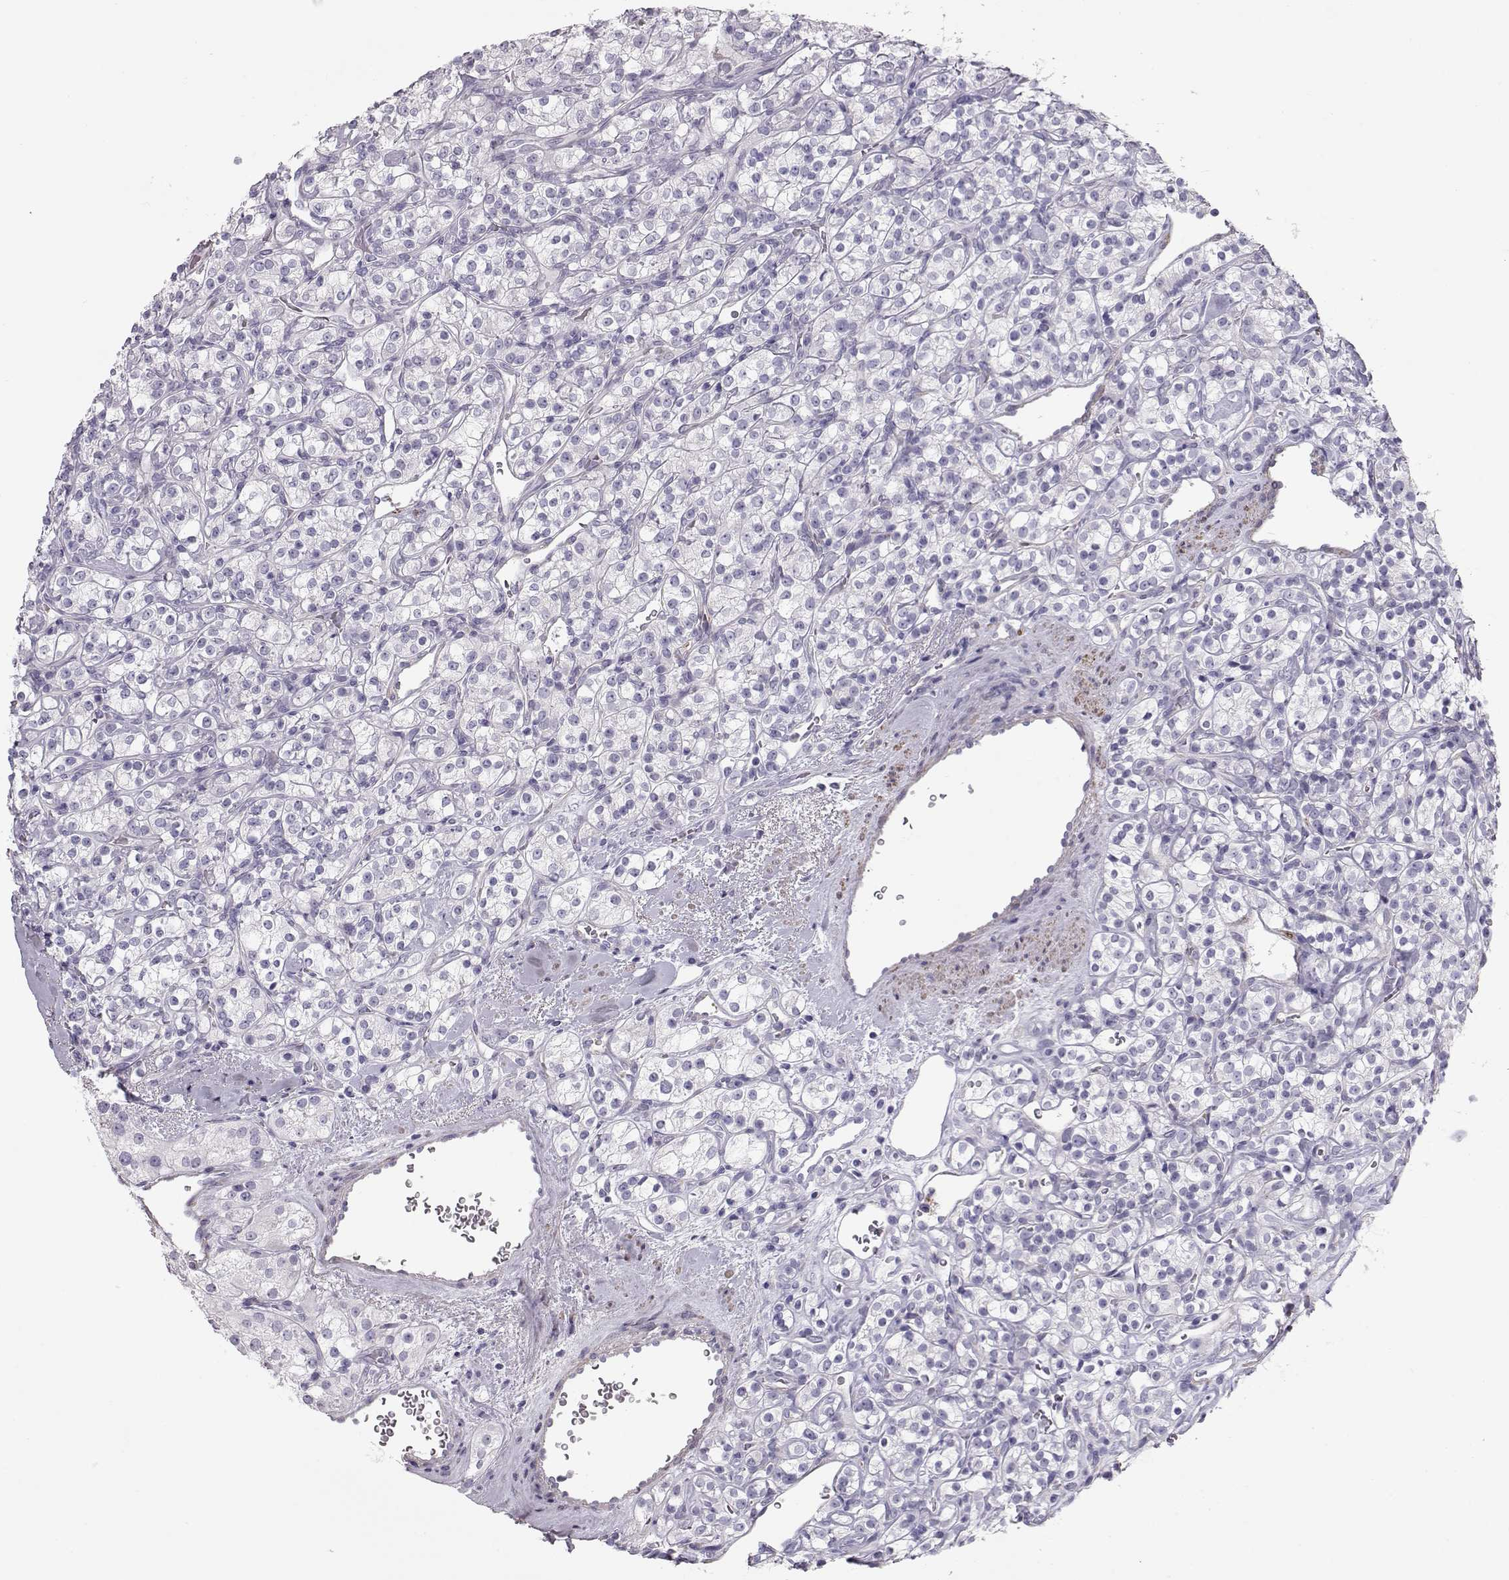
{"staining": {"intensity": "negative", "quantity": "none", "location": "none"}, "tissue": "renal cancer", "cell_type": "Tumor cells", "image_type": "cancer", "snomed": [{"axis": "morphology", "description": "Adenocarcinoma, NOS"}, {"axis": "topography", "description": "Kidney"}], "caption": "IHC of human renal adenocarcinoma demonstrates no expression in tumor cells.", "gene": "SLITRK3", "patient": {"sex": "male", "age": 77}}